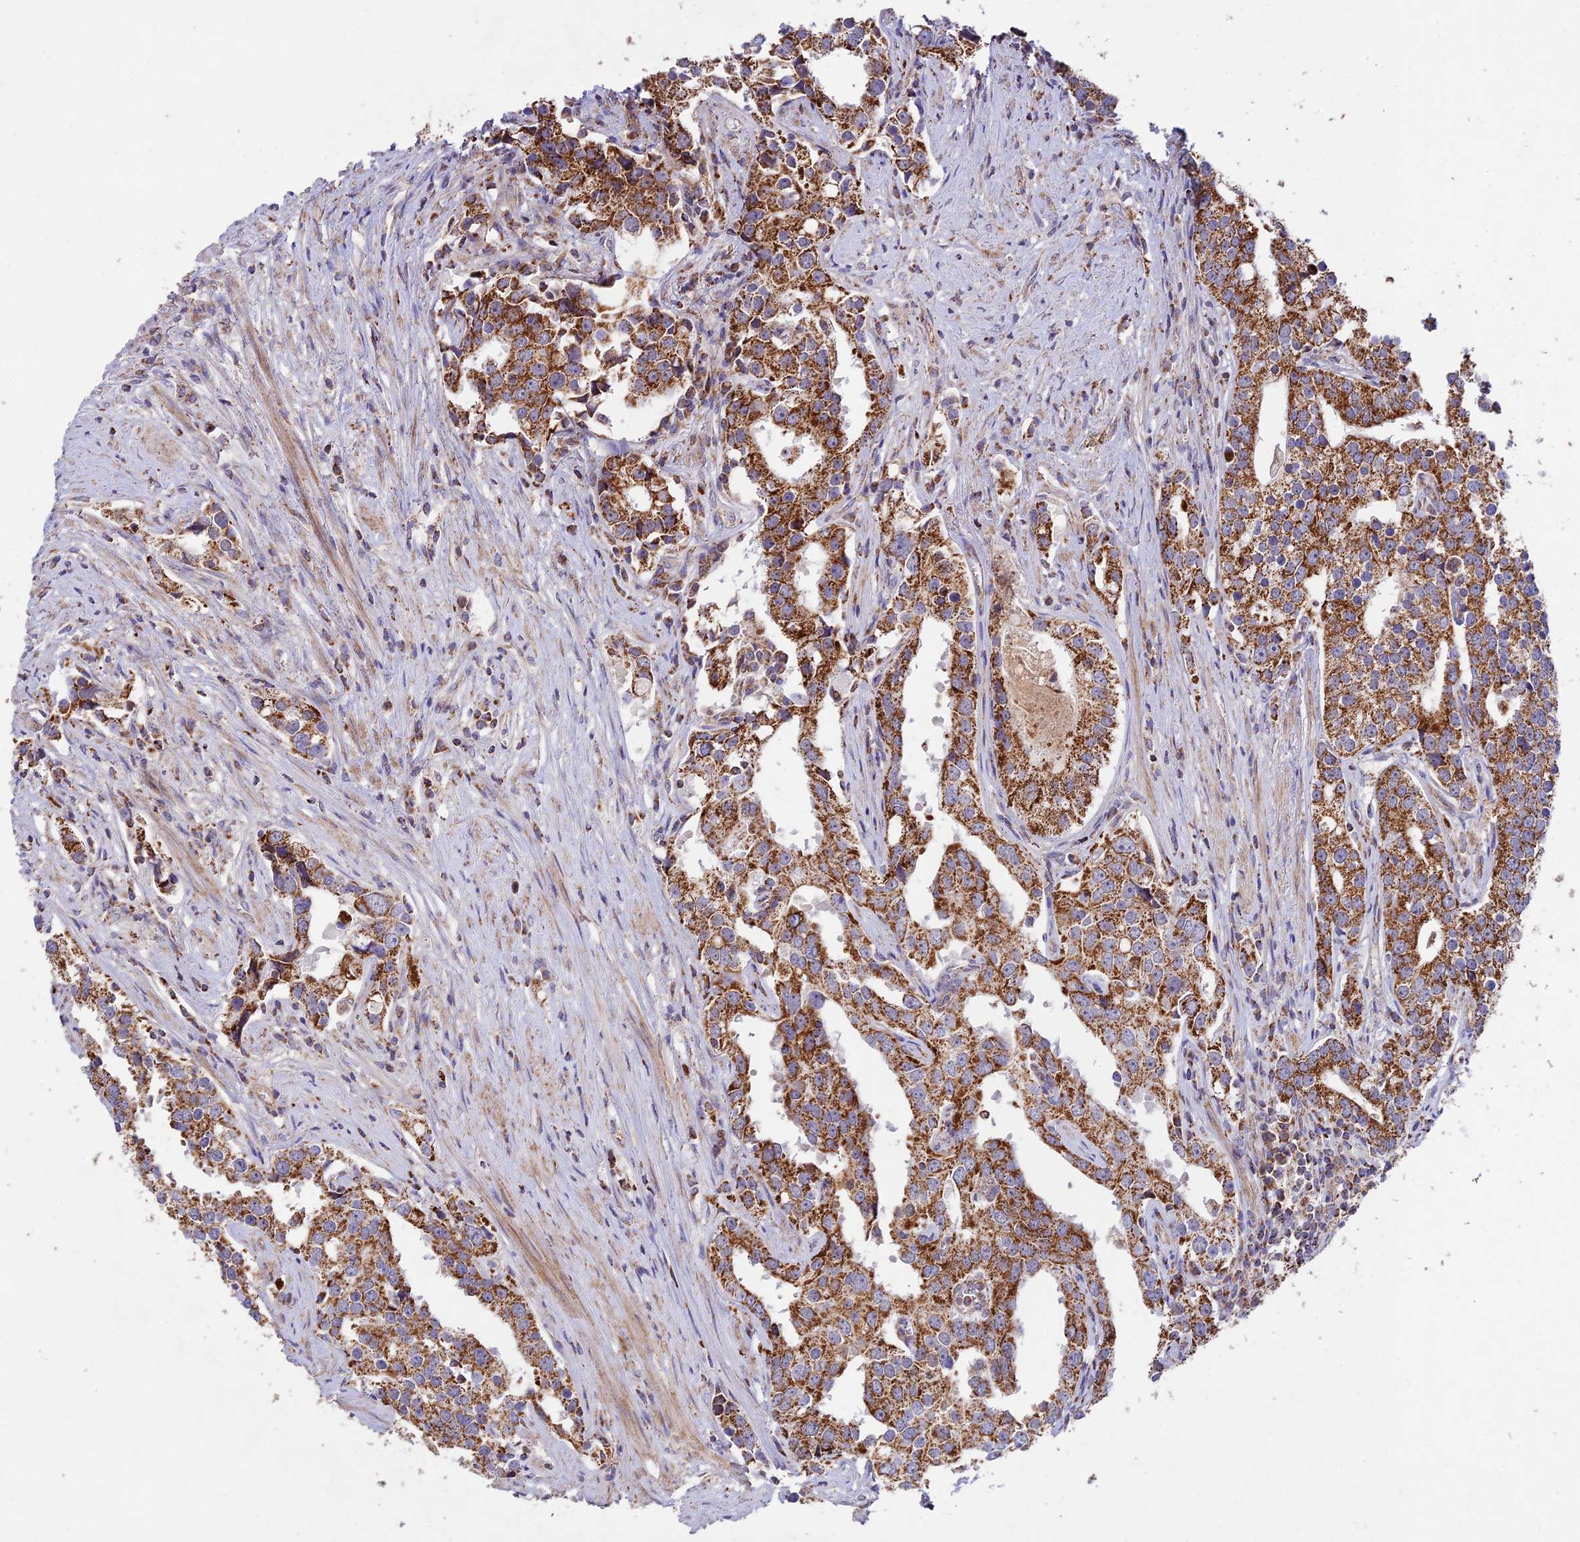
{"staining": {"intensity": "moderate", "quantity": ">75%", "location": "cytoplasmic/membranous"}, "tissue": "prostate cancer", "cell_type": "Tumor cells", "image_type": "cancer", "snomed": [{"axis": "morphology", "description": "Adenocarcinoma, High grade"}, {"axis": "topography", "description": "Prostate"}], "caption": "This image reveals immunohistochemistry staining of prostate cancer, with medium moderate cytoplasmic/membranous positivity in approximately >75% of tumor cells.", "gene": "KHDC3L", "patient": {"sex": "male", "age": 71}}